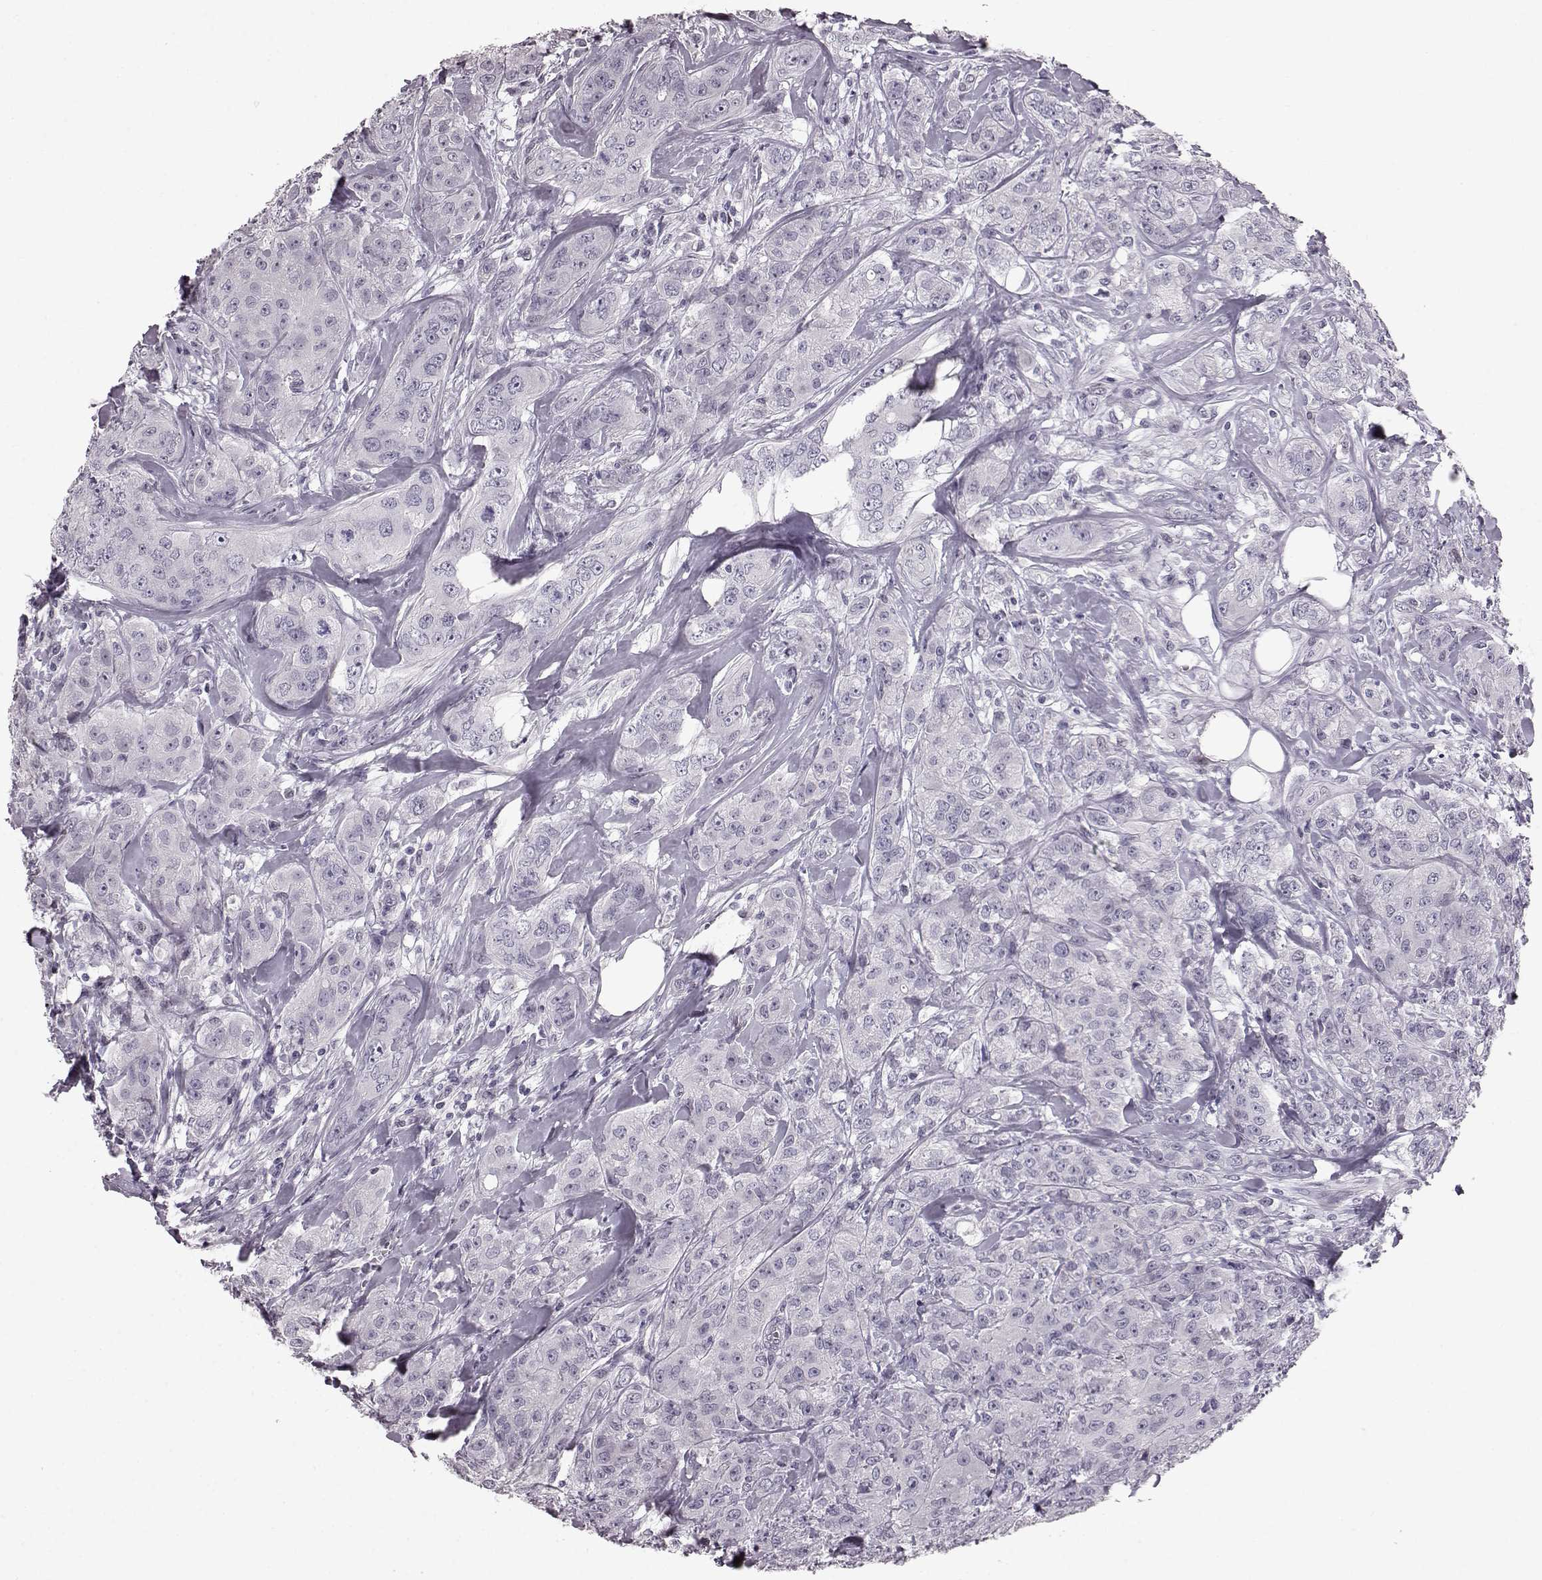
{"staining": {"intensity": "negative", "quantity": "none", "location": "none"}, "tissue": "breast cancer", "cell_type": "Tumor cells", "image_type": "cancer", "snomed": [{"axis": "morphology", "description": "Duct carcinoma"}, {"axis": "topography", "description": "Breast"}], "caption": "High power microscopy histopathology image of an immunohistochemistry micrograph of intraductal carcinoma (breast), revealing no significant staining in tumor cells.", "gene": "TCHHL1", "patient": {"sex": "female", "age": 43}}